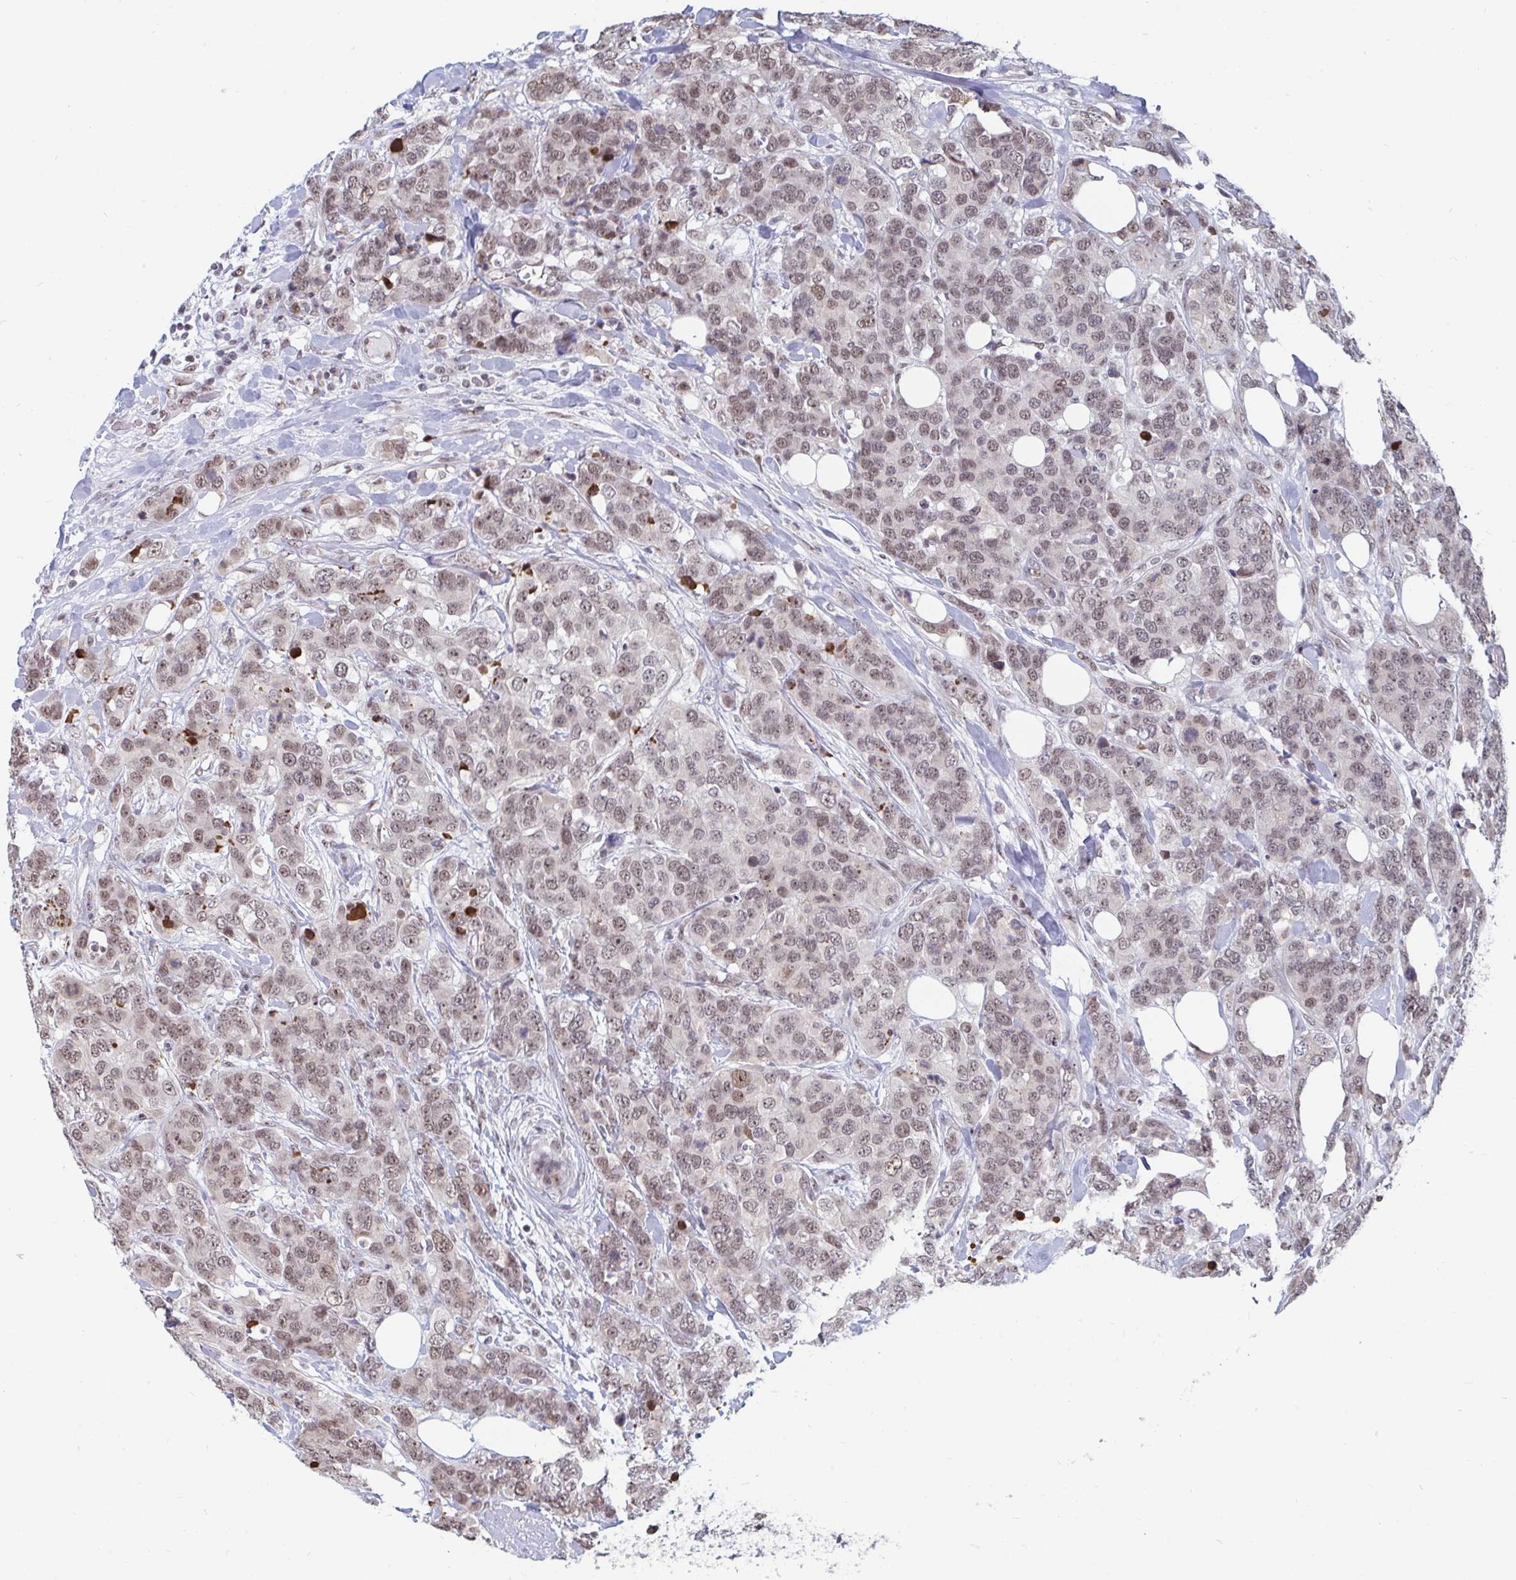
{"staining": {"intensity": "weak", "quantity": ">75%", "location": "nuclear"}, "tissue": "breast cancer", "cell_type": "Tumor cells", "image_type": "cancer", "snomed": [{"axis": "morphology", "description": "Lobular carcinoma"}, {"axis": "topography", "description": "Breast"}], "caption": "Human lobular carcinoma (breast) stained with a brown dye displays weak nuclear positive positivity in approximately >75% of tumor cells.", "gene": "TRIP12", "patient": {"sex": "female", "age": 59}}